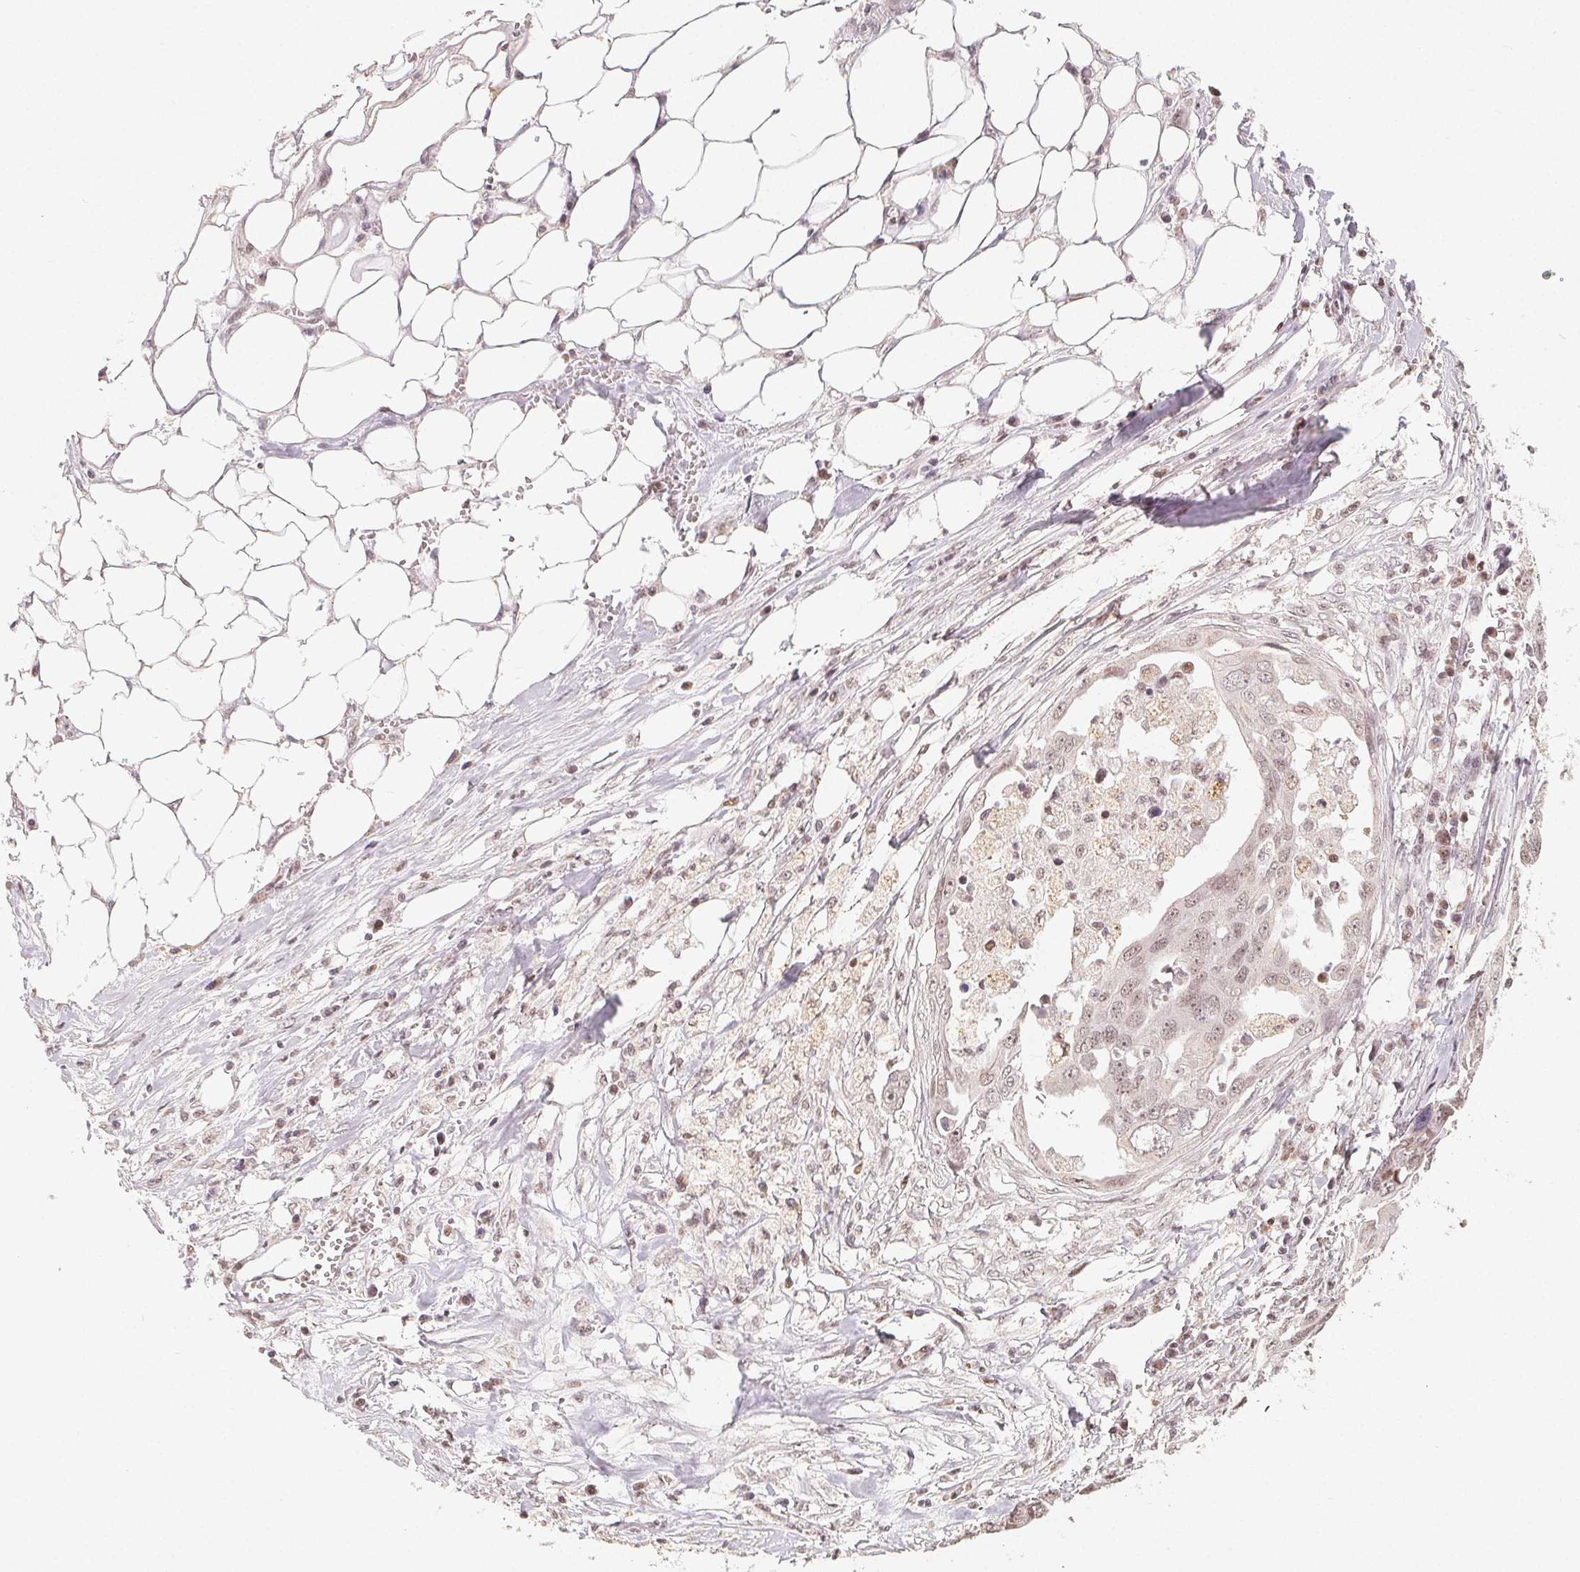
{"staining": {"intensity": "weak", "quantity": "<25%", "location": "nuclear"}, "tissue": "ovarian cancer", "cell_type": "Tumor cells", "image_type": "cancer", "snomed": [{"axis": "morphology", "description": "Carcinoma, endometroid"}, {"axis": "topography", "description": "Ovary"}], "caption": "This is an immunohistochemistry (IHC) histopathology image of ovarian endometroid carcinoma. There is no positivity in tumor cells.", "gene": "CCDC138", "patient": {"sex": "female", "age": 70}}